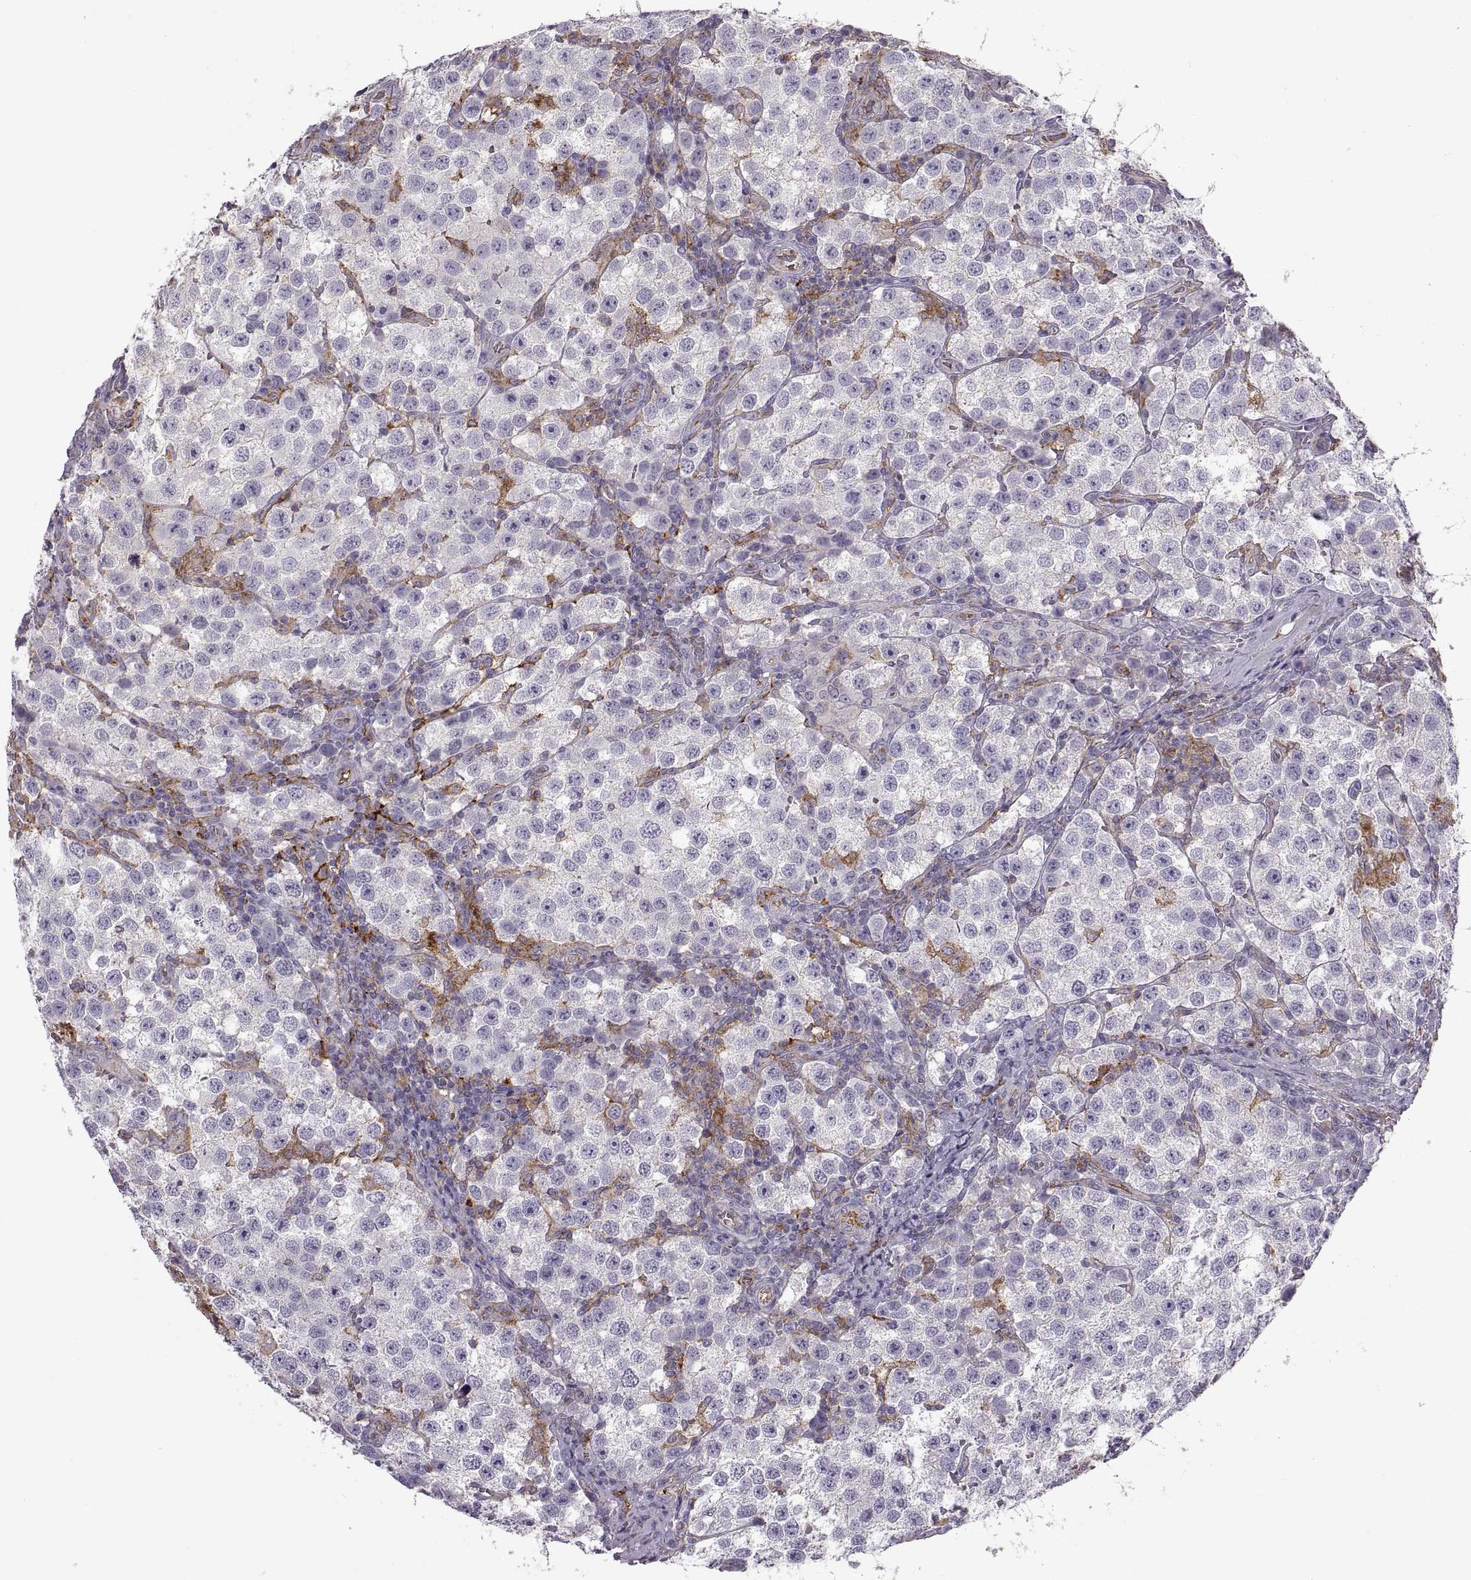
{"staining": {"intensity": "negative", "quantity": "none", "location": "none"}, "tissue": "testis cancer", "cell_type": "Tumor cells", "image_type": "cancer", "snomed": [{"axis": "morphology", "description": "Seminoma, NOS"}, {"axis": "topography", "description": "Testis"}], "caption": "An IHC histopathology image of testis cancer is shown. There is no staining in tumor cells of testis cancer. Nuclei are stained in blue.", "gene": "RALB", "patient": {"sex": "male", "age": 37}}